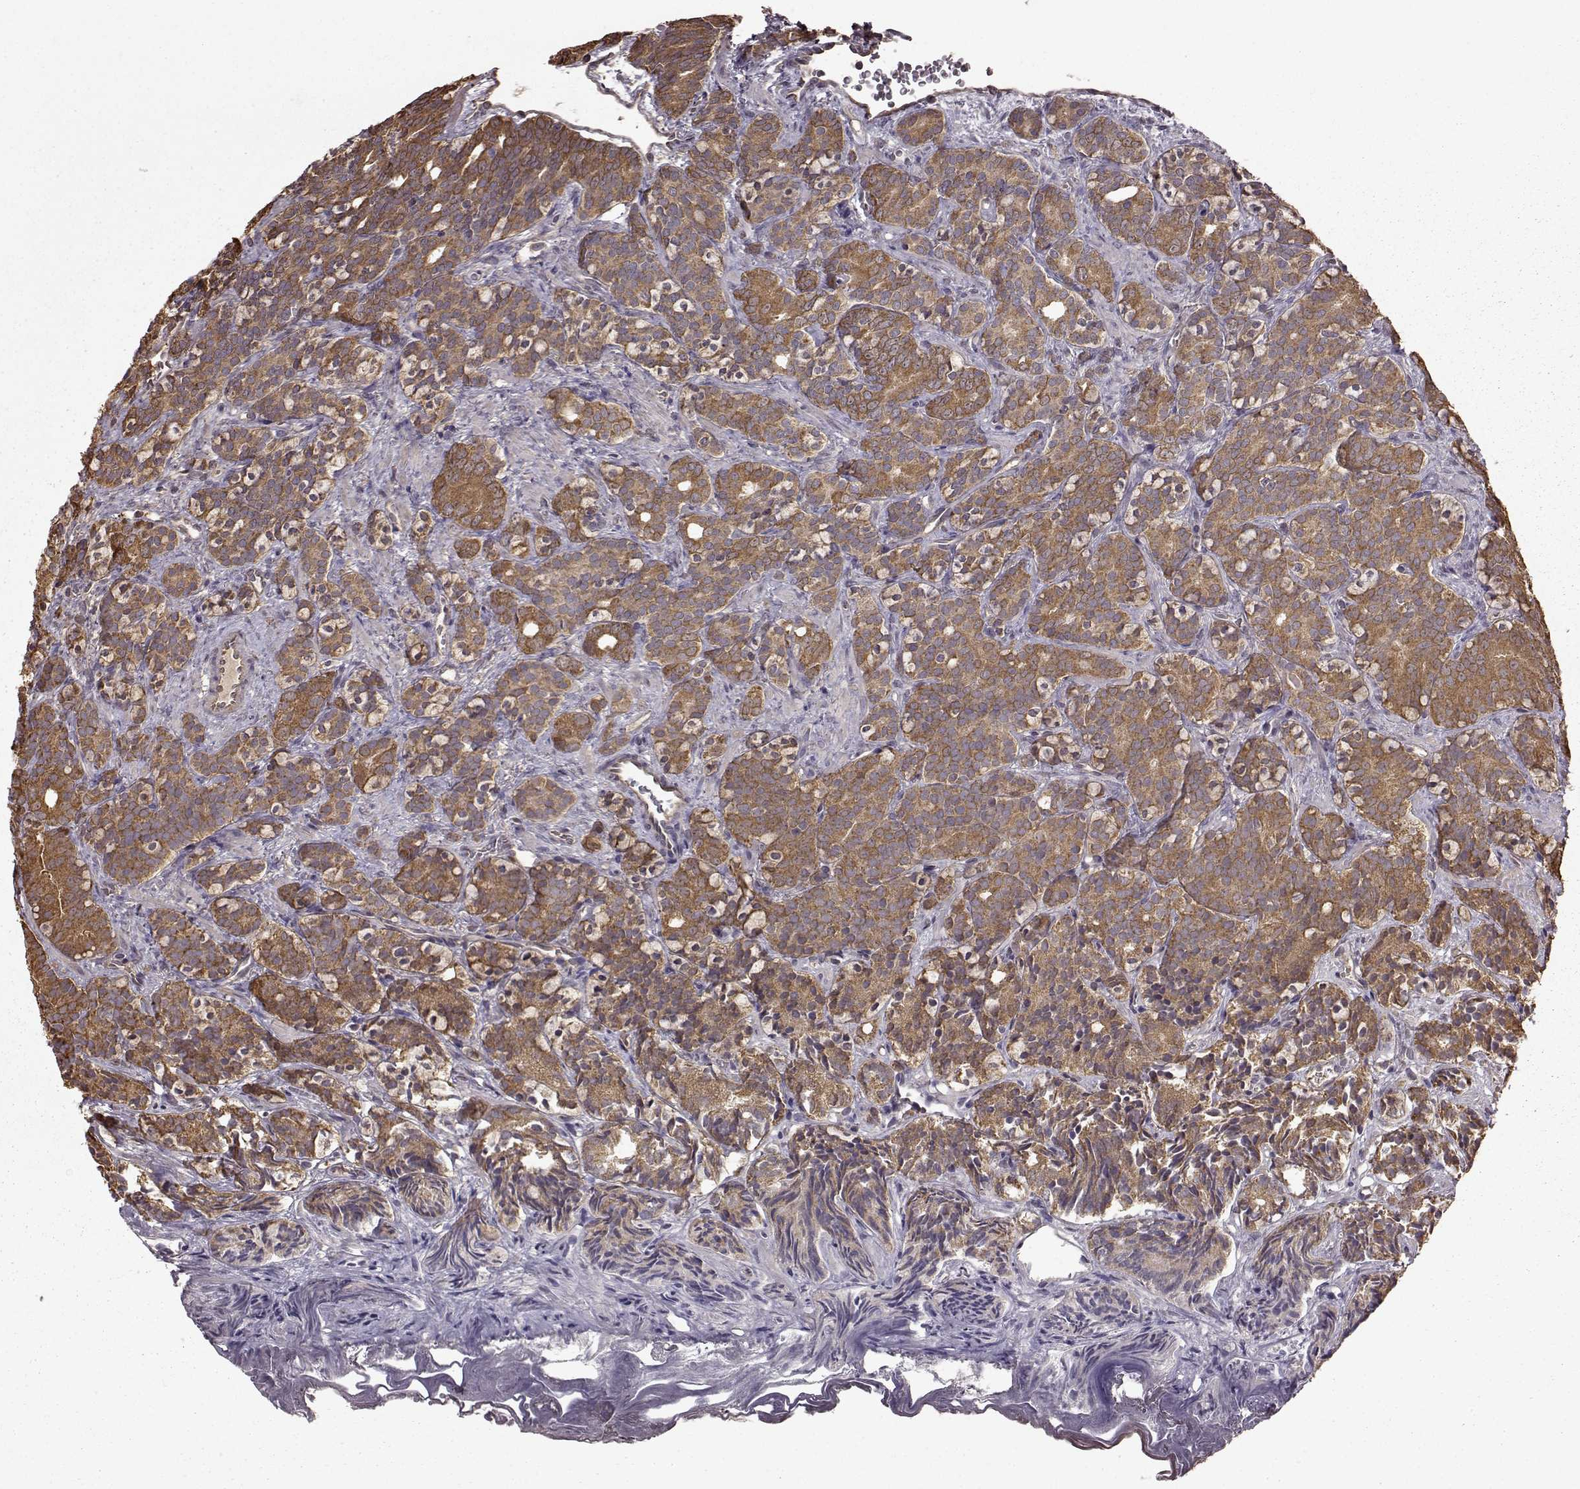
{"staining": {"intensity": "moderate", "quantity": "25%-75%", "location": "cytoplasmic/membranous"}, "tissue": "prostate cancer", "cell_type": "Tumor cells", "image_type": "cancer", "snomed": [{"axis": "morphology", "description": "Adenocarcinoma, High grade"}, {"axis": "topography", "description": "Prostate"}], "caption": "IHC micrograph of human prostate cancer (adenocarcinoma (high-grade)) stained for a protein (brown), which displays medium levels of moderate cytoplasmic/membranous expression in approximately 25%-75% of tumor cells.", "gene": "NME1-NME2", "patient": {"sex": "male", "age": 84}}